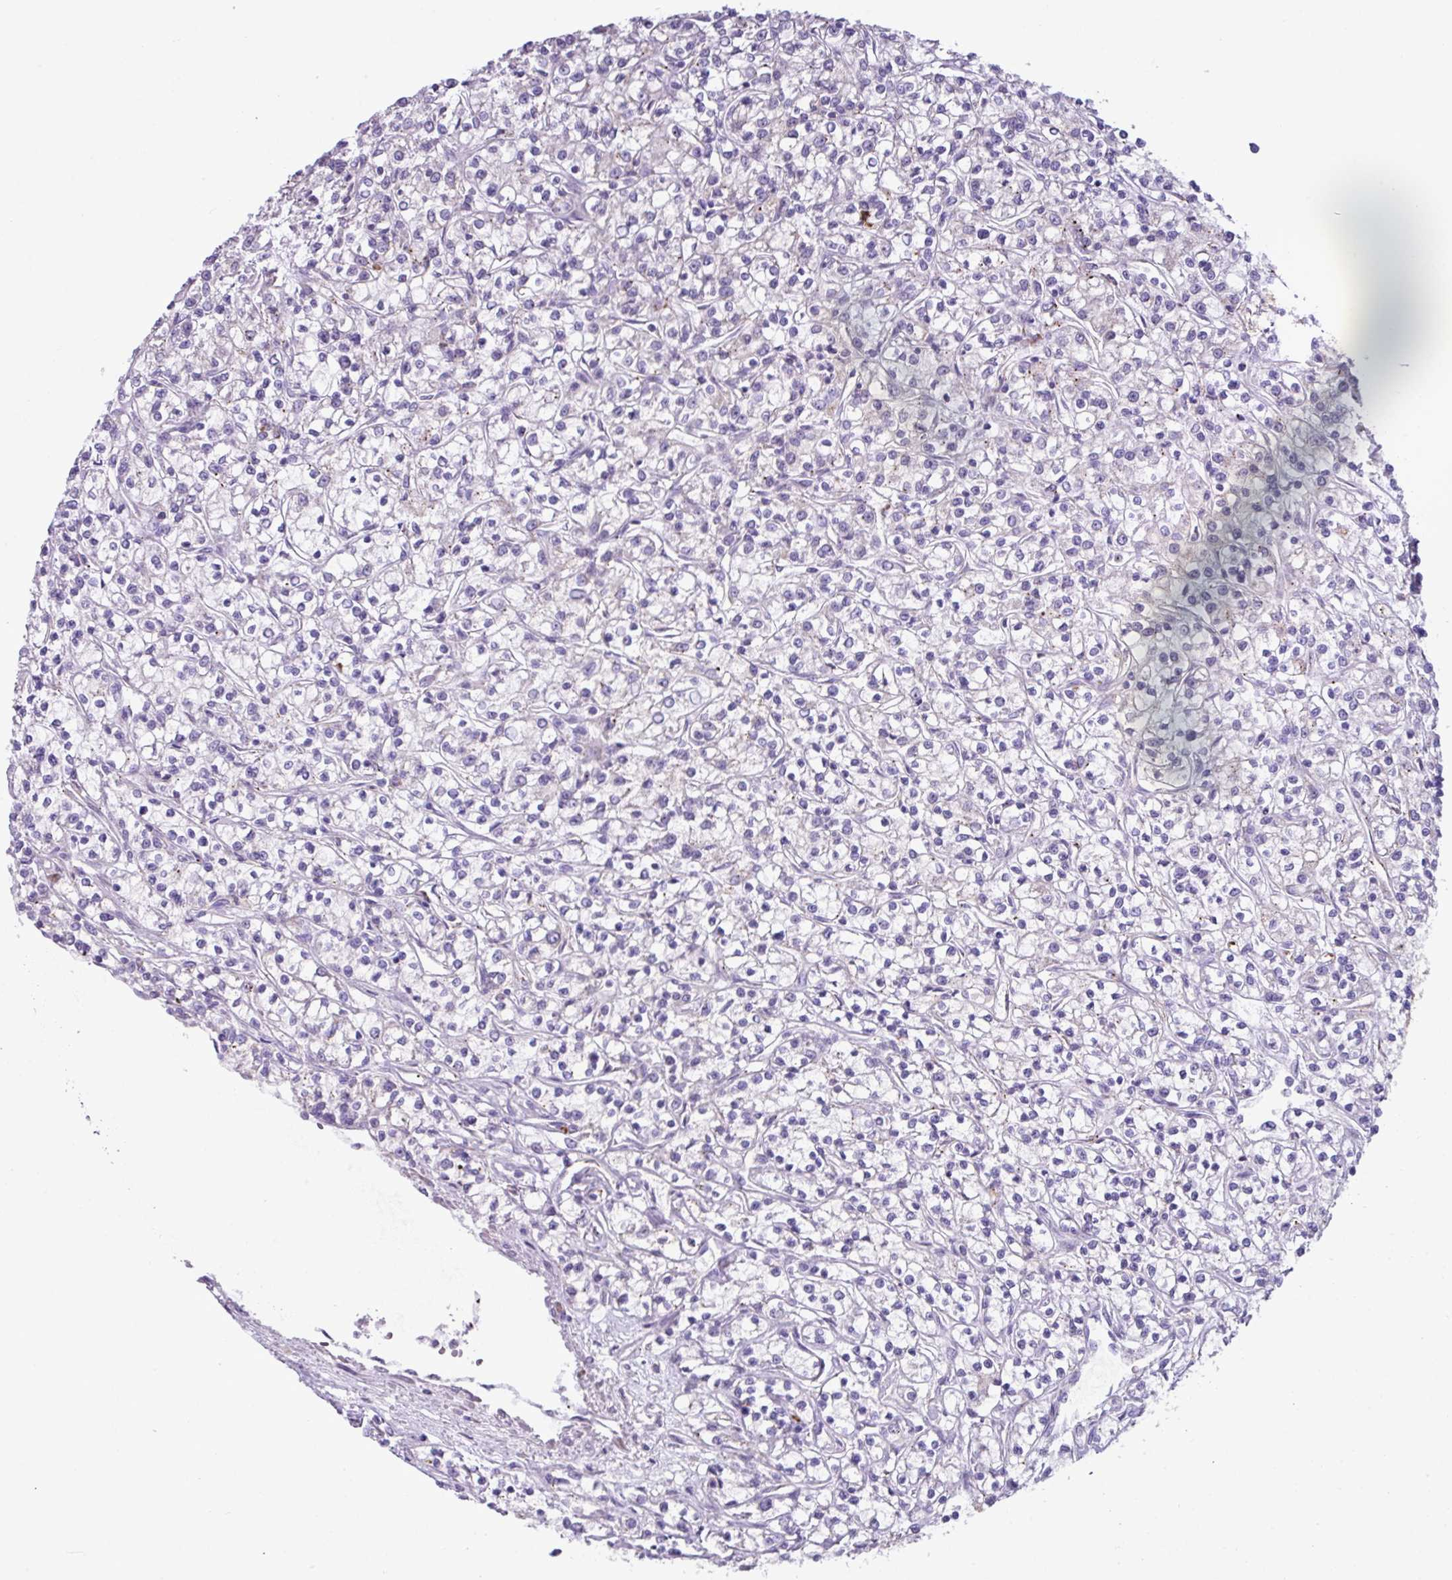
{"staining": {"intensity": "negative", "quantity": "none", "location": "none"}, "tissue": "renal cancer", "cell_type": "Tumor cells", "image_type": "cancer", "snomed": [{"axis": "morphology", "description": "Adenocarcinoma, NOS"}, {"axis": "topography", "description": "Kidney"}], "caption": "High power microscopy histopathology image of an IHC micrograph of renal adenocarcinoma, revealing no significant positivity in tumor cells. The staining is performed using DAB (3,3'-diaminobenzidine) brown chromogen with nuclei counter-stained in using hematoxylin.", "gene": "RGS21", "patient": {"sex": "female", "age": 59}}